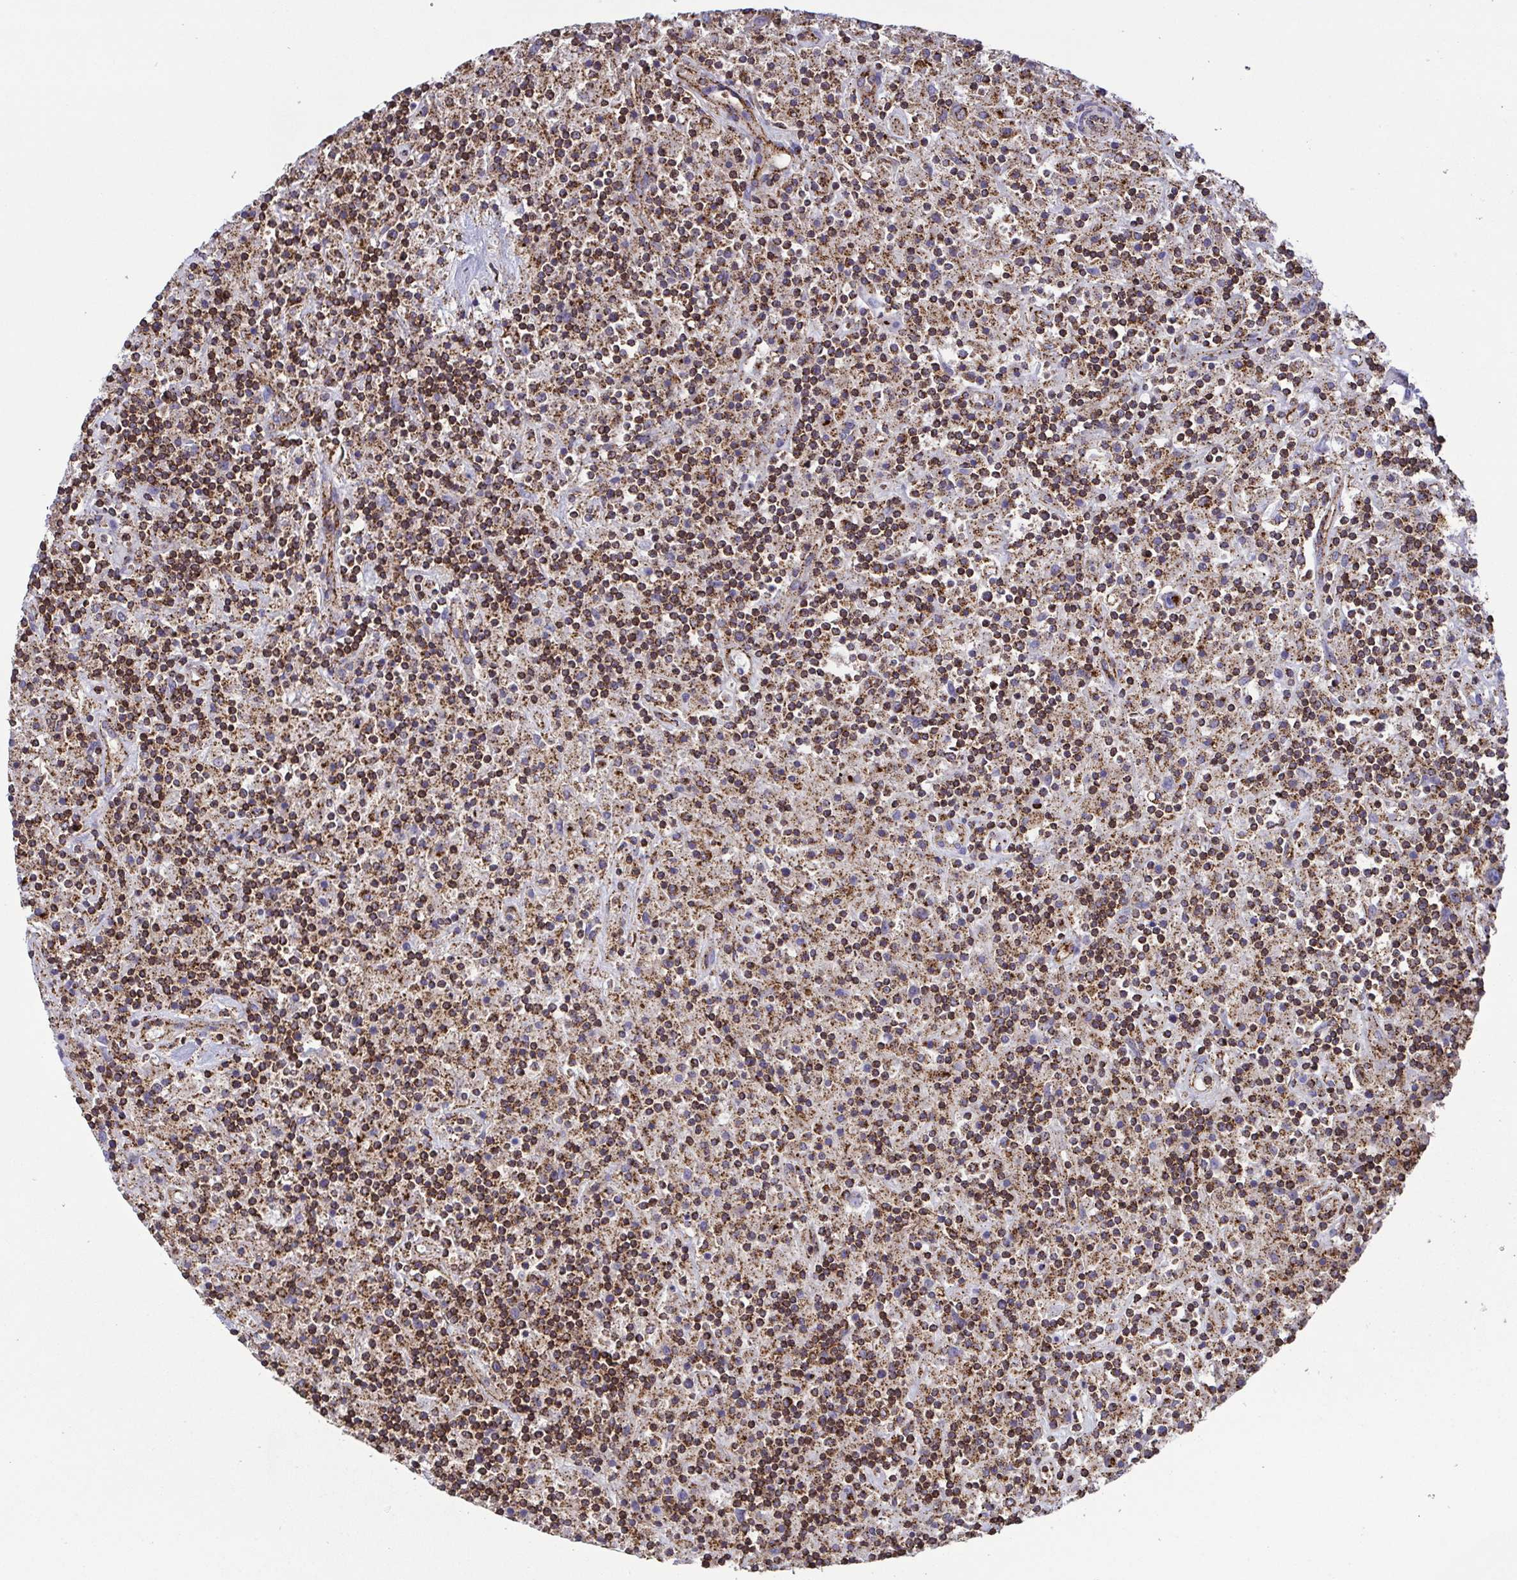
{"staining": {"intensity": "strong", "quantity": ">75%", "location": "cytoplasmic/membranous"}, "tissue": "lymphoma", "cell_type": "Tumor cells", "image_type": "cancer", "snomed": [{"axis": "morphology", "description": "Hodgkin's disease, NOS"}, {"axis": "topography", "description": "Lymph node"}], "caption": "Lymphoma tissue shows strong cytoplasmic/membranous expression in about >75% of tumor cells, visualized by immunohistochemistry. The staining is performed using DAB (3,3'-diaminobenzidine) brown chromogen to label protein expression. The nuclei are counter-stained blue using hematoxylin.", "gene": "CHMP1B", "patient": {"sex": "male", "age": 70}}